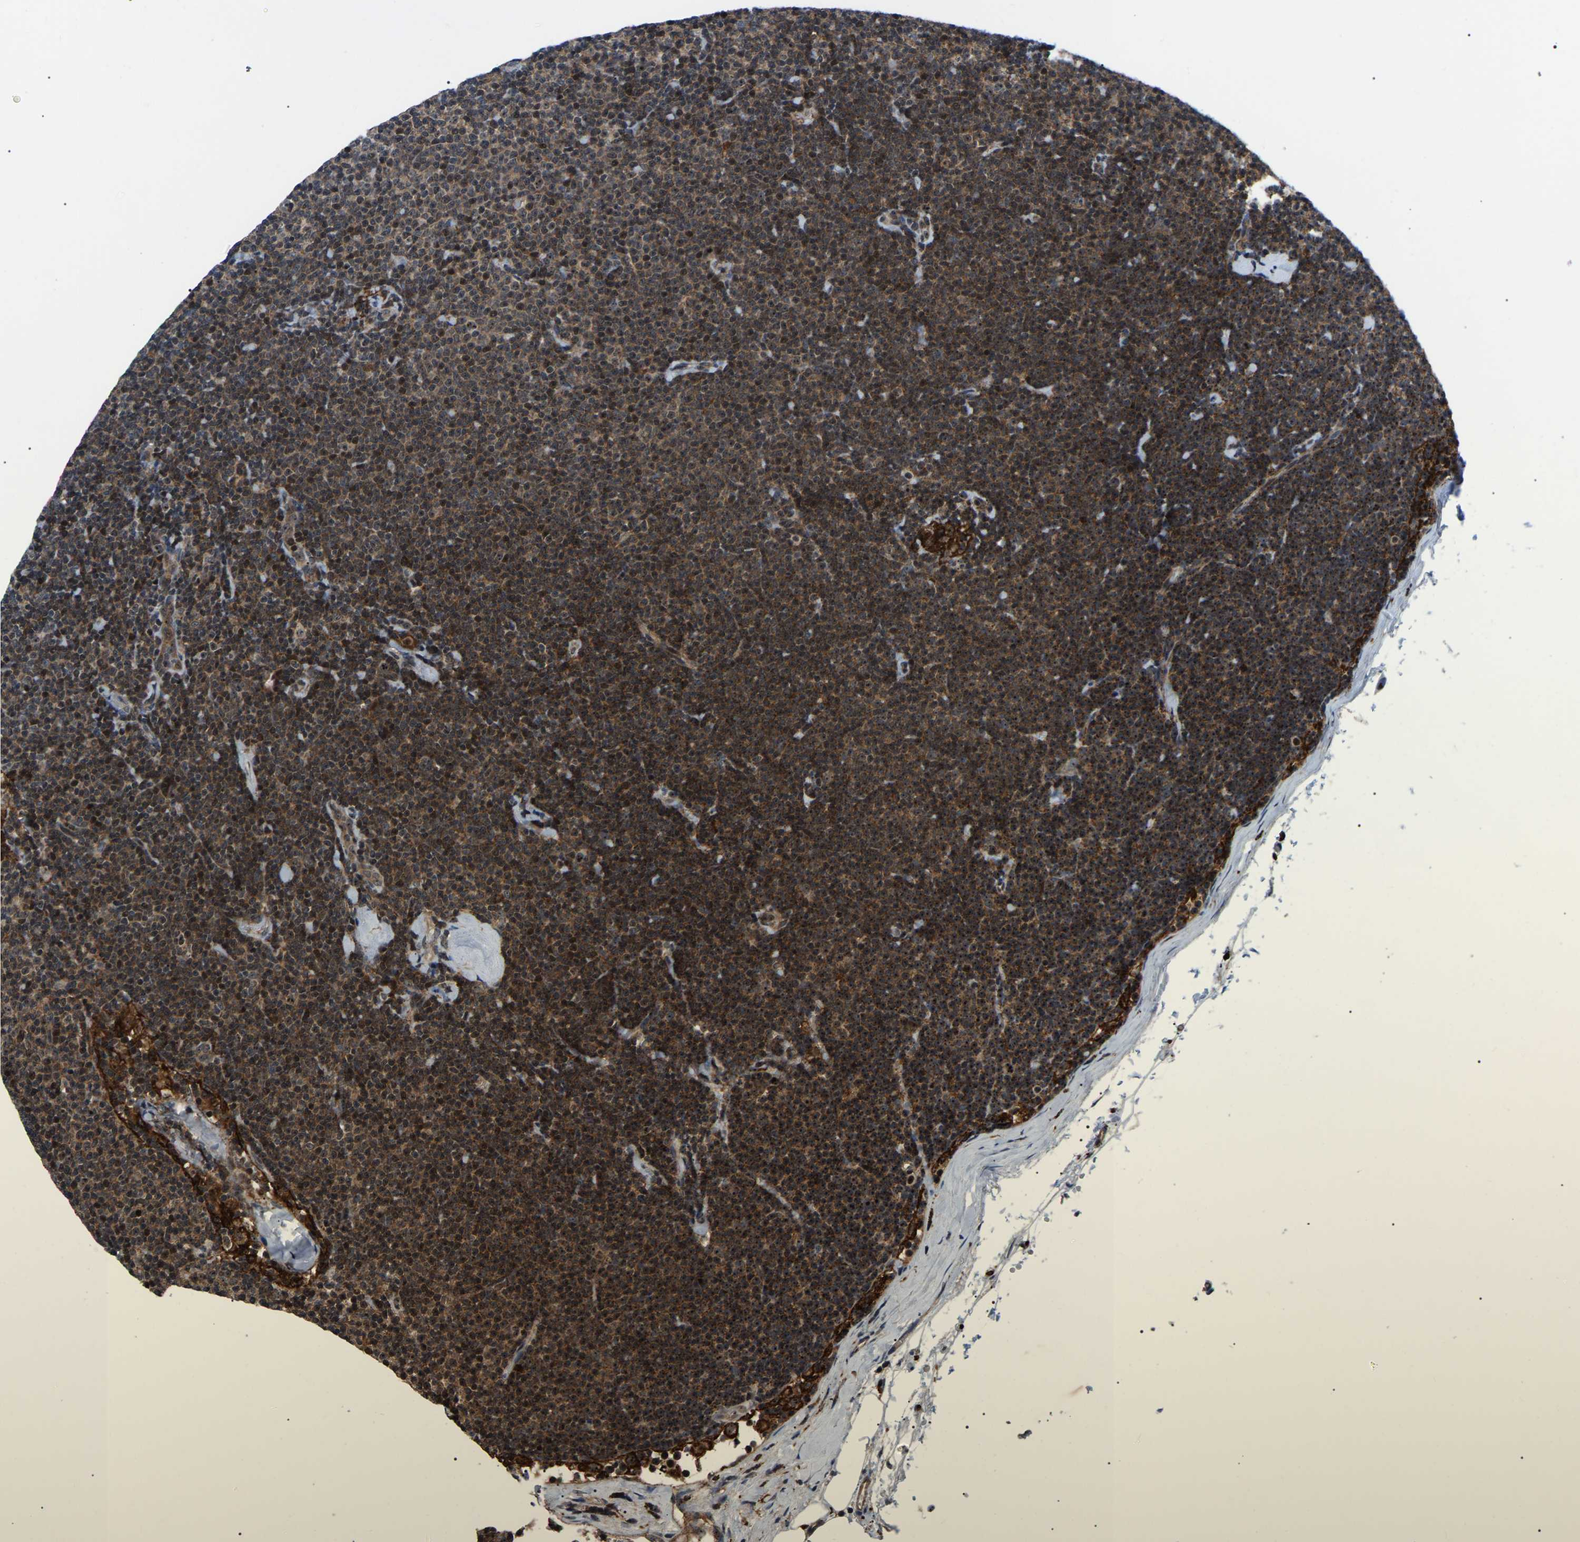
{"staining": {"intensity": "strong", "quantity": ">75%", "location": "cytoplasmic/membranous,nuclear"}, "tissue": "lymphoma", "cell_type": "Tumor cells", "image_type": "cancer", "snomed": [{"axis": "morphology", "description": "Malignant lymphoma, non-Hodgkin's type, Low grade"}, {"axis": "topography", "description": "Lymph node"}], "caption": "Immunohistochemical staining of lymphoma reveals strong cytoplasmic/membranous and nuclear protein staining in about >75% of tumor cells. (DAB (3,3'-diaminobenzidine) IHC with brightfield microscopy, high magnification).", "gene": "RRP1B", "patient": {"sex": "female", "age": 53}}